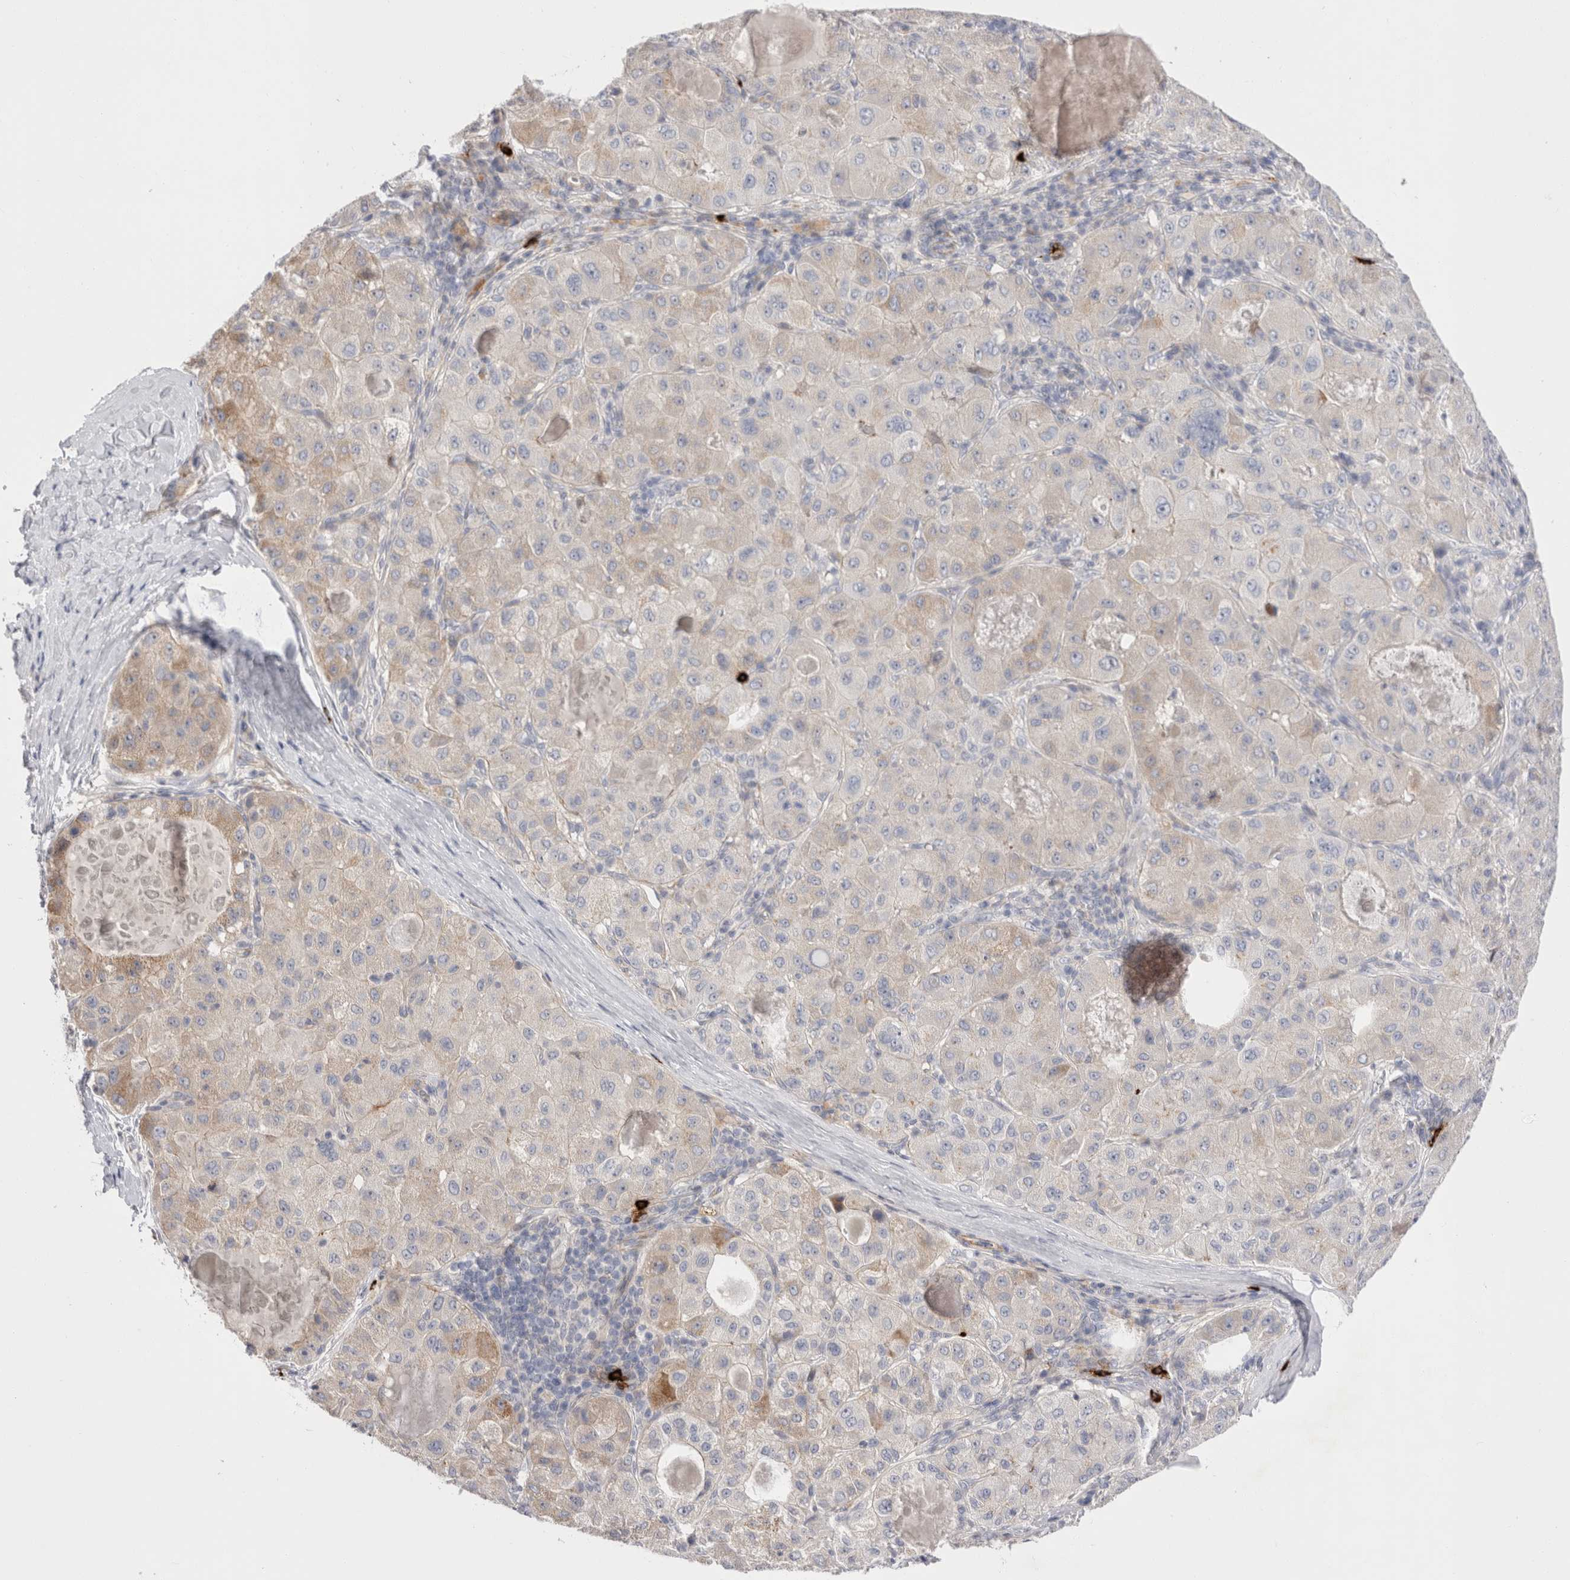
{"staining": {"intensity": "weak", "quantity": "<25%", "location": "cytoplasmic/membranous"}, "tissue": "liver cancer", "cell_type": "Tumor cells", "image_type": "cancer", "snomed": [{"axis": "morphology", "description": "Carcinoma, Hepatocellular, NOS"}, {"axis": "topography", "description": "Liver"}], "caption": "There is no significant expression in tumor cells of liver cancer (hepatocellular carcinoma).", "gene": "SPINK2", "patient": {"sex": "male", "age": 80}}